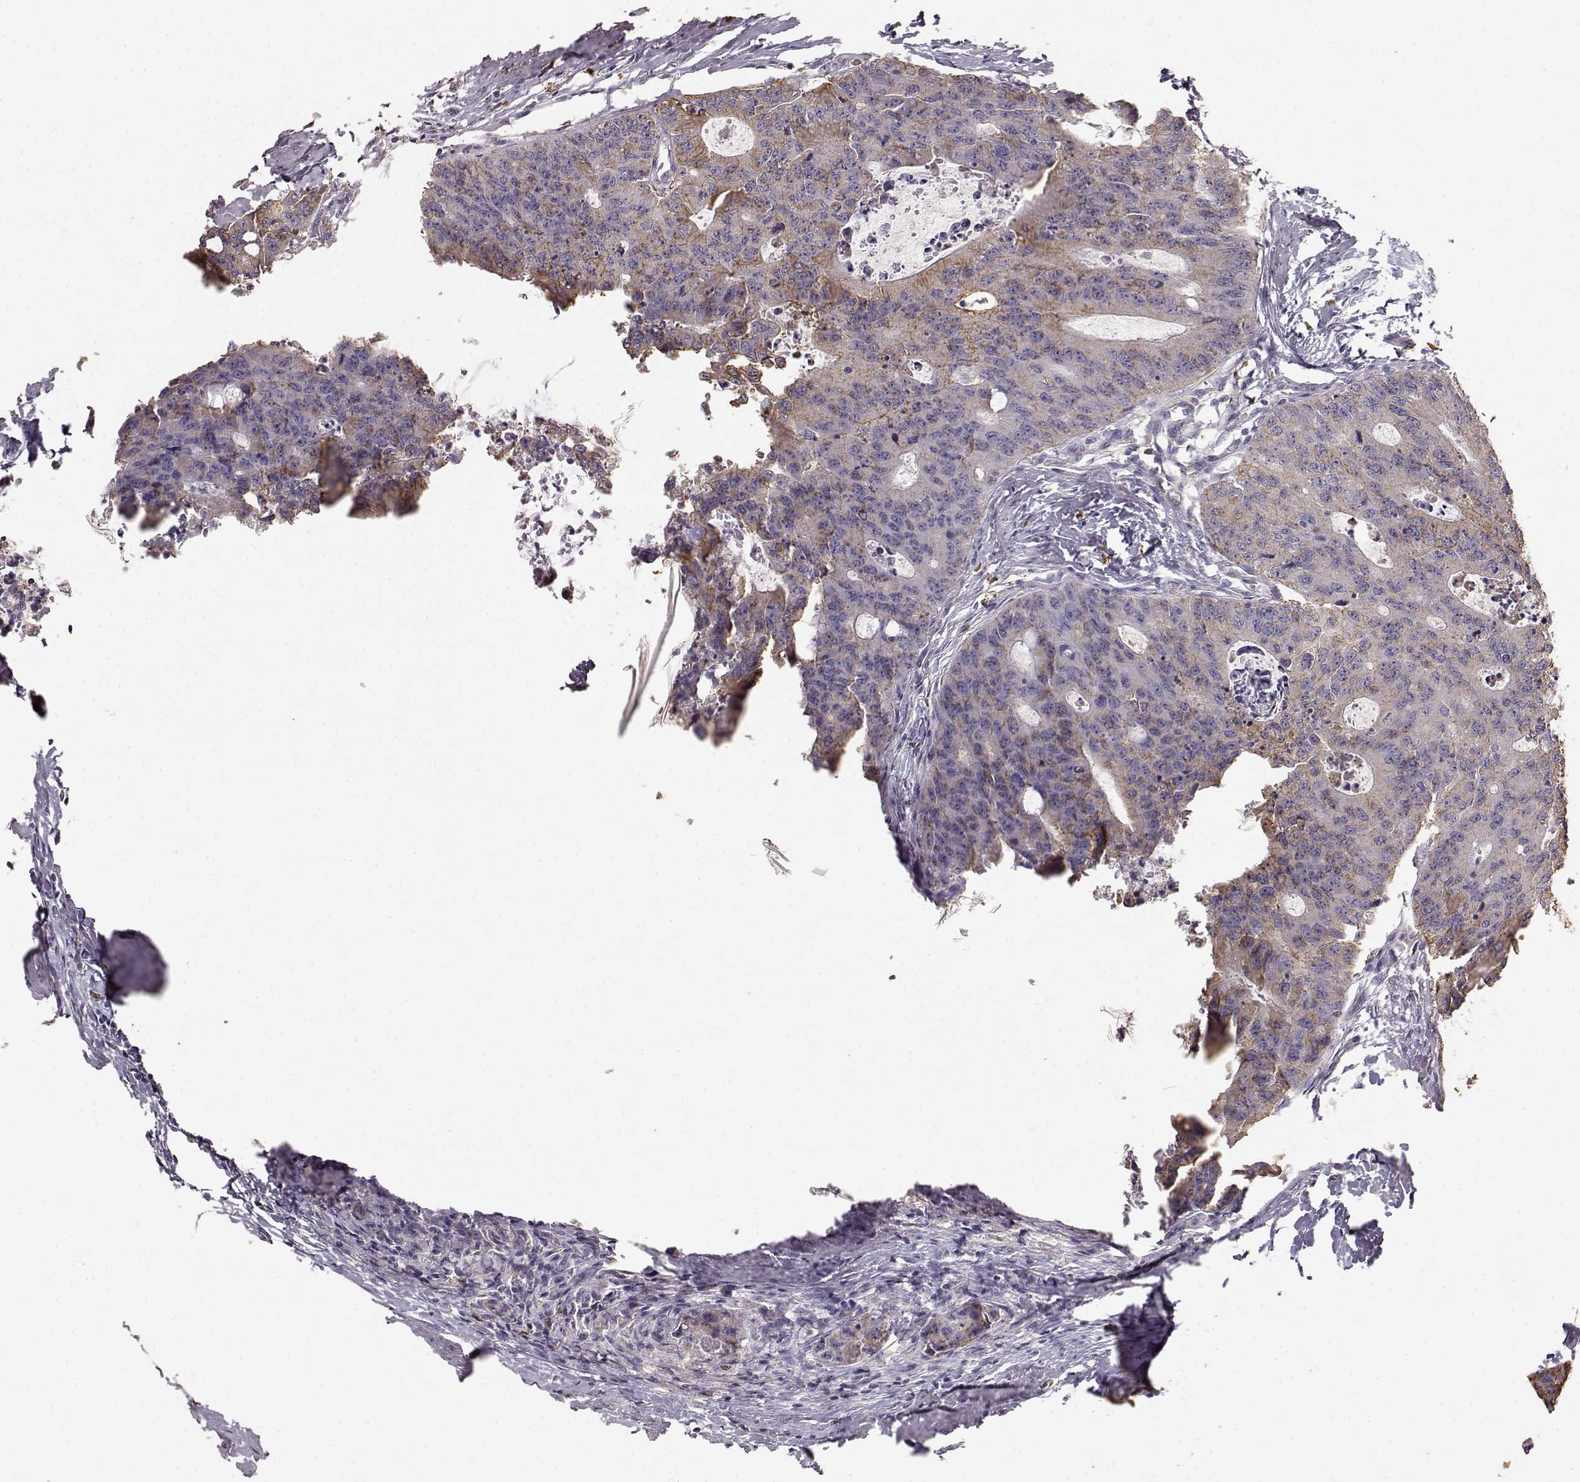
{"staining": {"intensity": "weak", "quantity": "25%-75%", "location": "cytoplasmic/membranous"}, "tissue": "colorectal cancer", "cell_type": "Tumor cells", "image_type": "cancer", "snomed": [{"axis": "morphology", "description": "Adenocarcinoma, NOS"}, {"axis": "topography", "description": "Colon"}], "caption": "A micrograph of human colorectal cancer (adenocarcinoma) stained for a protein shows weak cytoplasmic/membranous brown staining in tumor cells.", "gene": "GABRG3", "patient": {"sex": "male", "age": 67}}